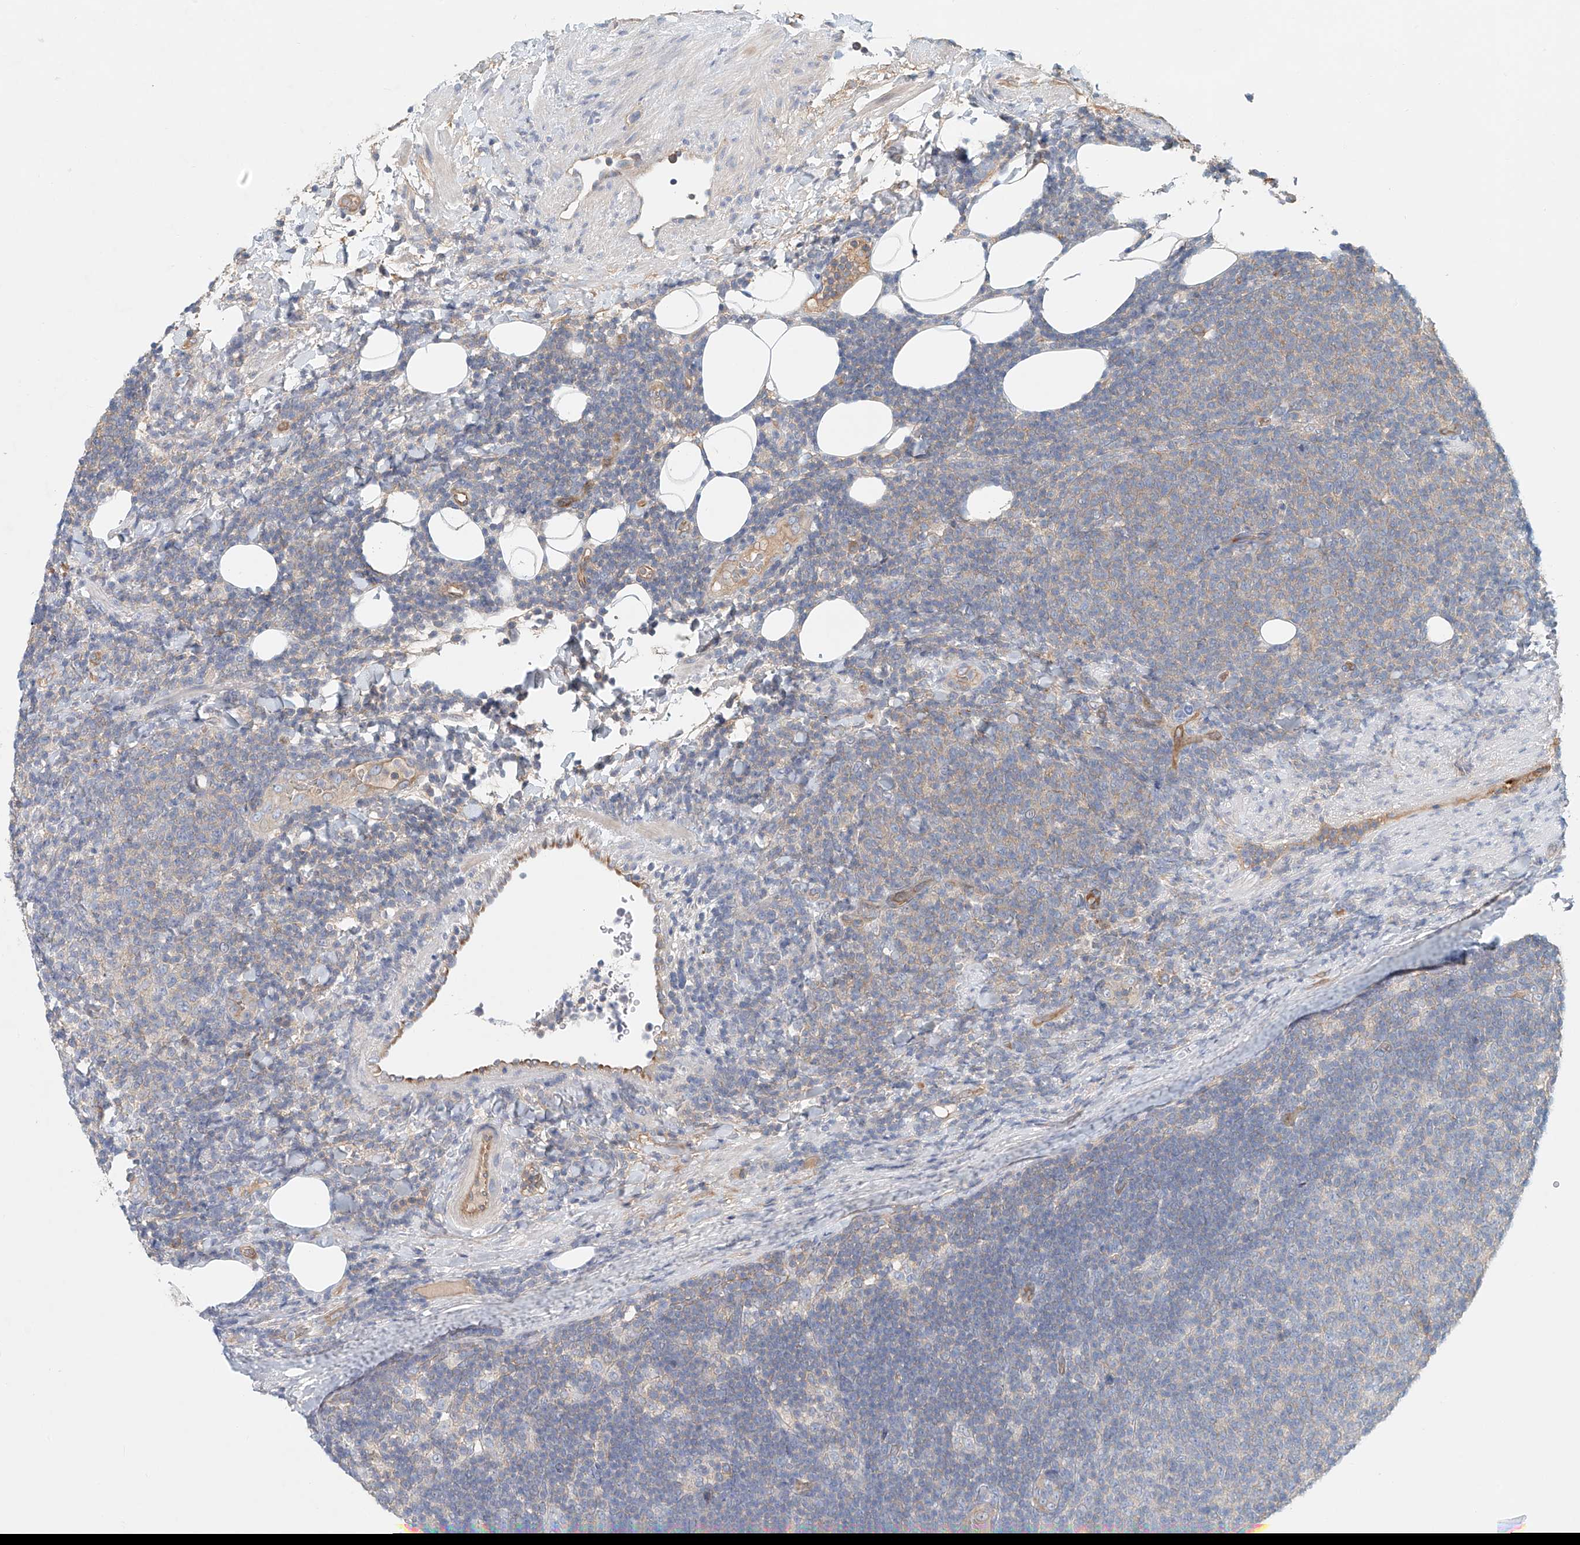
{"staining": {"intensity": "weak", "quantity": "25%-75%", "location": "cytoplasmic/membranous"}, "tissue": "lymphoma", "cell_type": "Tumor cells", "image_type": "cancer", "snomed": [{"axis": "morphology", "description": "Malignant lymphoma, non-Hodgkin's type, Low grade"}, {"axis": "topography", "description": "Lymph node"}], "caption": "Immunohistochemistry (IHC) photomicrograph of low-grade malignant lymphoma, non-Hodgkin's type stained for a protein (brown), which shows low levels of weak cytoplasmic/membranous positivity in approximately 25%-75% of tumor cells.", "gene": "FRYL", "patient": {"sex": "male", "age": 66}}